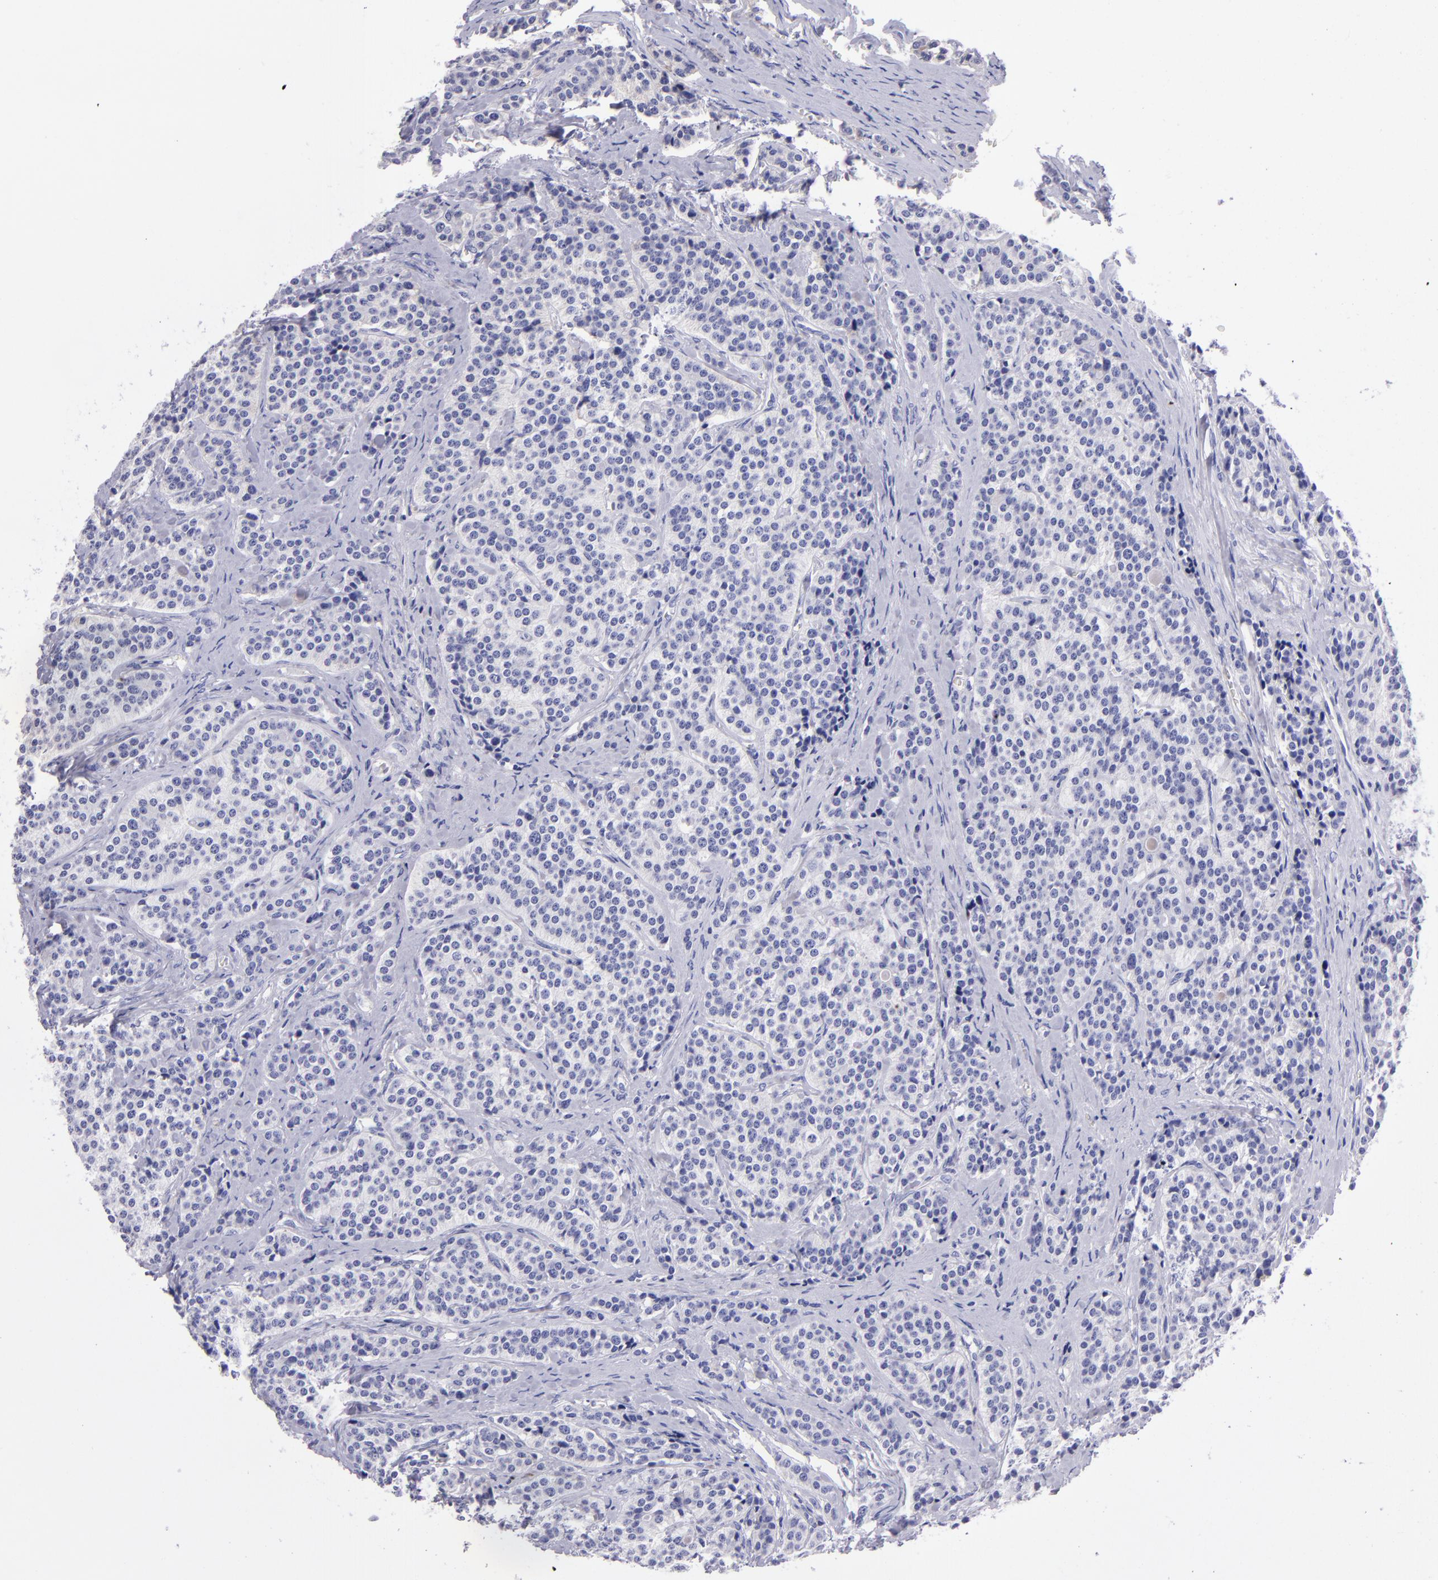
{"staining": {"intensity": "negative", "quantity": "none", "location": "none"}, "tissue": "carcinoid", "cell_type": "Tumor cells", "image_type": "cancer", "snomed": [{"axis": "morphology", "description": "Carcinoid, malignant, NOS"}, {"axis": "topography", "description": "Small intestine"}], "caption": "A high-resolution histopathology image shows immunohistochemistry (IHC) staining of carcinoid, which exhibits no significant expression in tumor cells.", "gene": "TYRP1", "patient": {"sex": "male", "age": 63}}